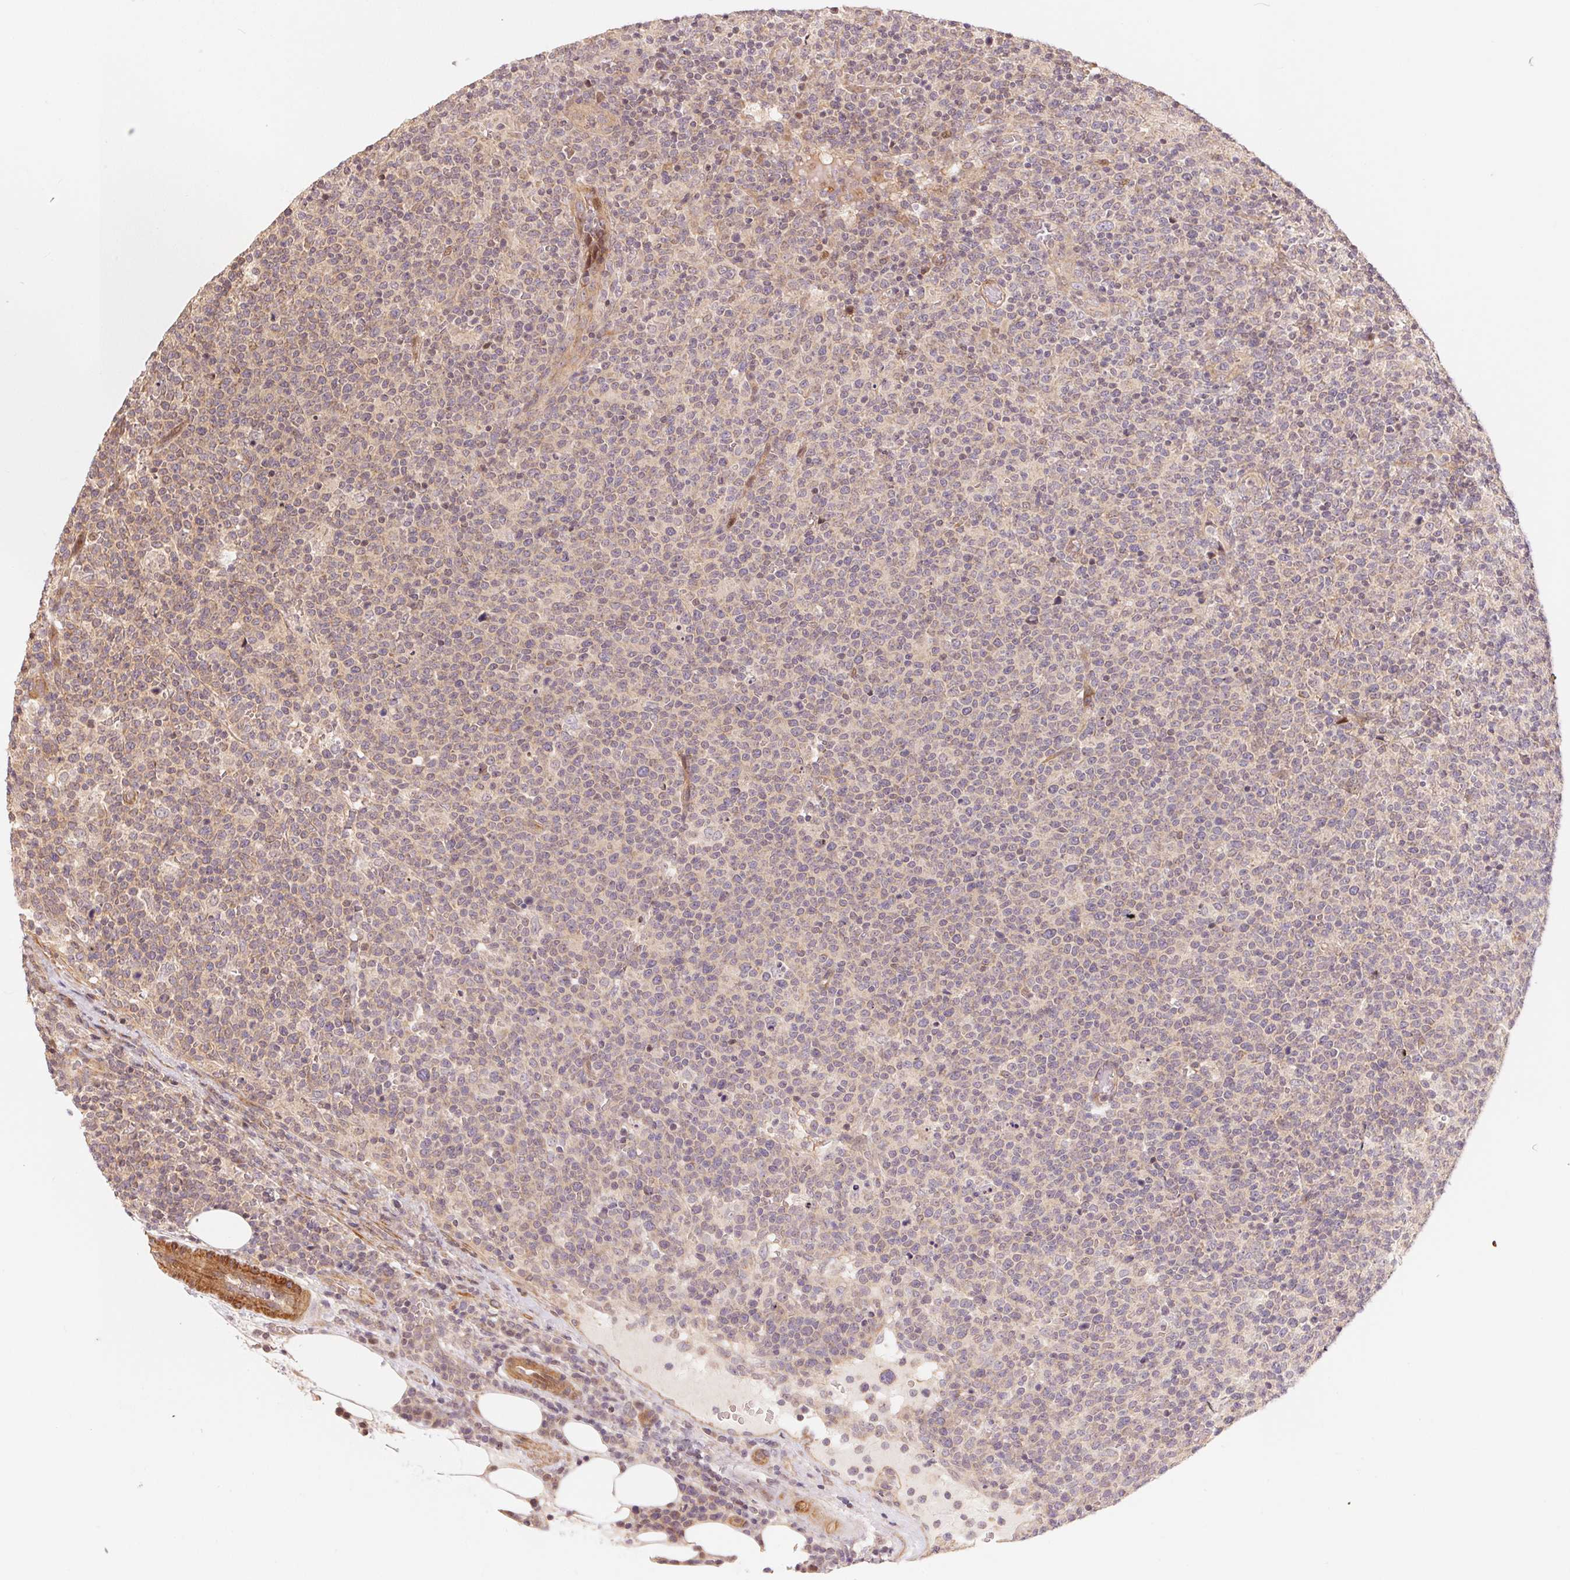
{"staining": {"intensity": "negative", "quantity": "none", "location": "none"}, "tissue": "lymphoma", "cell_type": "Tumor cells", "image_type": "cancer", "snomed": [{"axis": "morphology", "description": "Malignant lymphoma, non-Hodgkin's type, High grade"}, {"axis": "topography", "description": "Lymph node"}], "caption": "DAB immunohistochemical staining of human high-grade malignant lymphoma, non-Hodgkin's type demonstrates no significant positivity in tumor cells. Brightfield microscopy of IHC stained with DAB (brown) and hematoxylin (blue), captured at high magnification.", "gene": "TNIP2", "patient": {"sex": "male", "age": 61}}